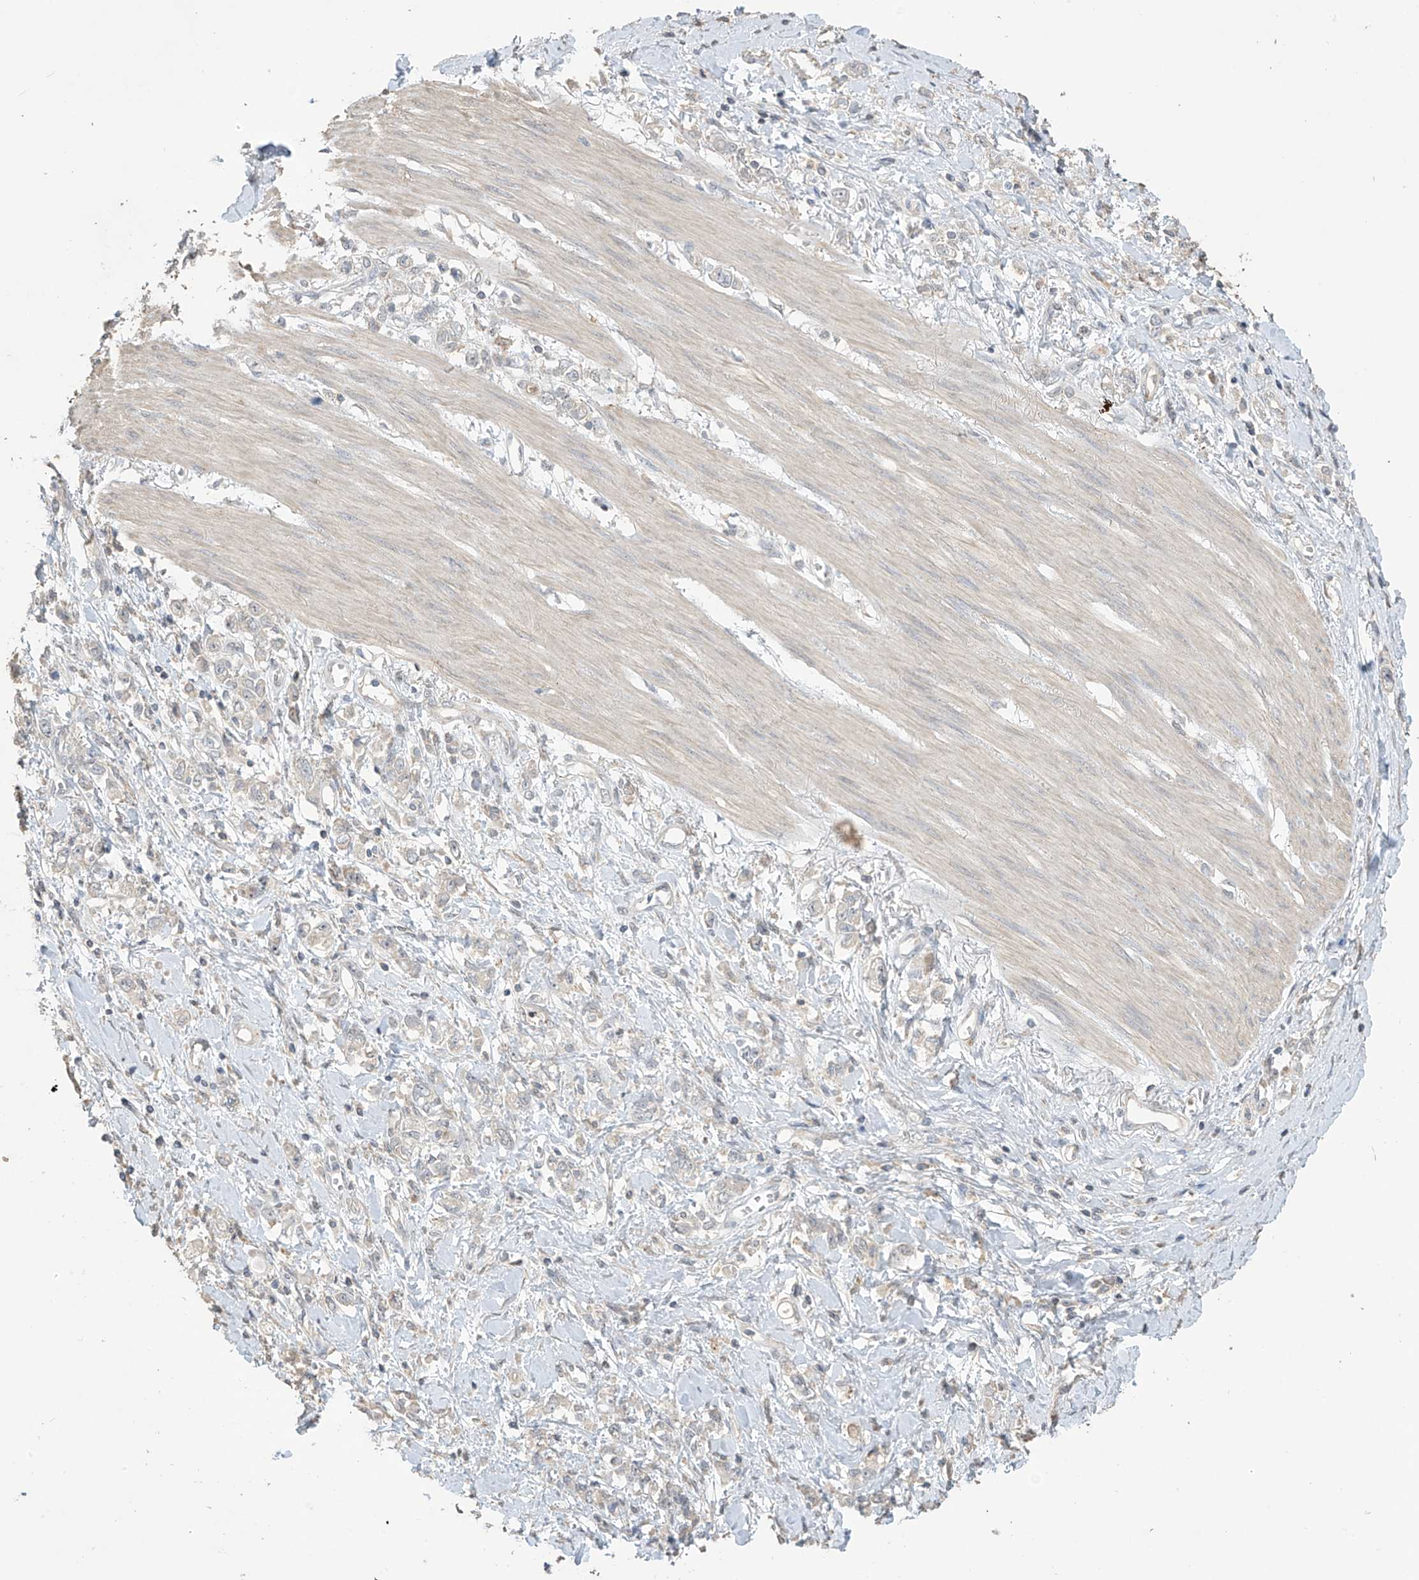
{"staining": {"intensity": "negative", "quantity": "none", "location": "none"}, "tissue": "stomach cancer", "cell_type": "Tumor cells", "image_type": "cancer", "snomed": [{"axis": "morphology", "description": "Adenocarcinoma, NOS"}, {"axis": "topography", "description": "Stomach"}], "caption": "Histopathology image shows no significant protein positivity in tumor cells of stomach cancer (adenocarcinoma).", "gene": "SLFN14", "patient": {"sex": "female", "age": 76}}